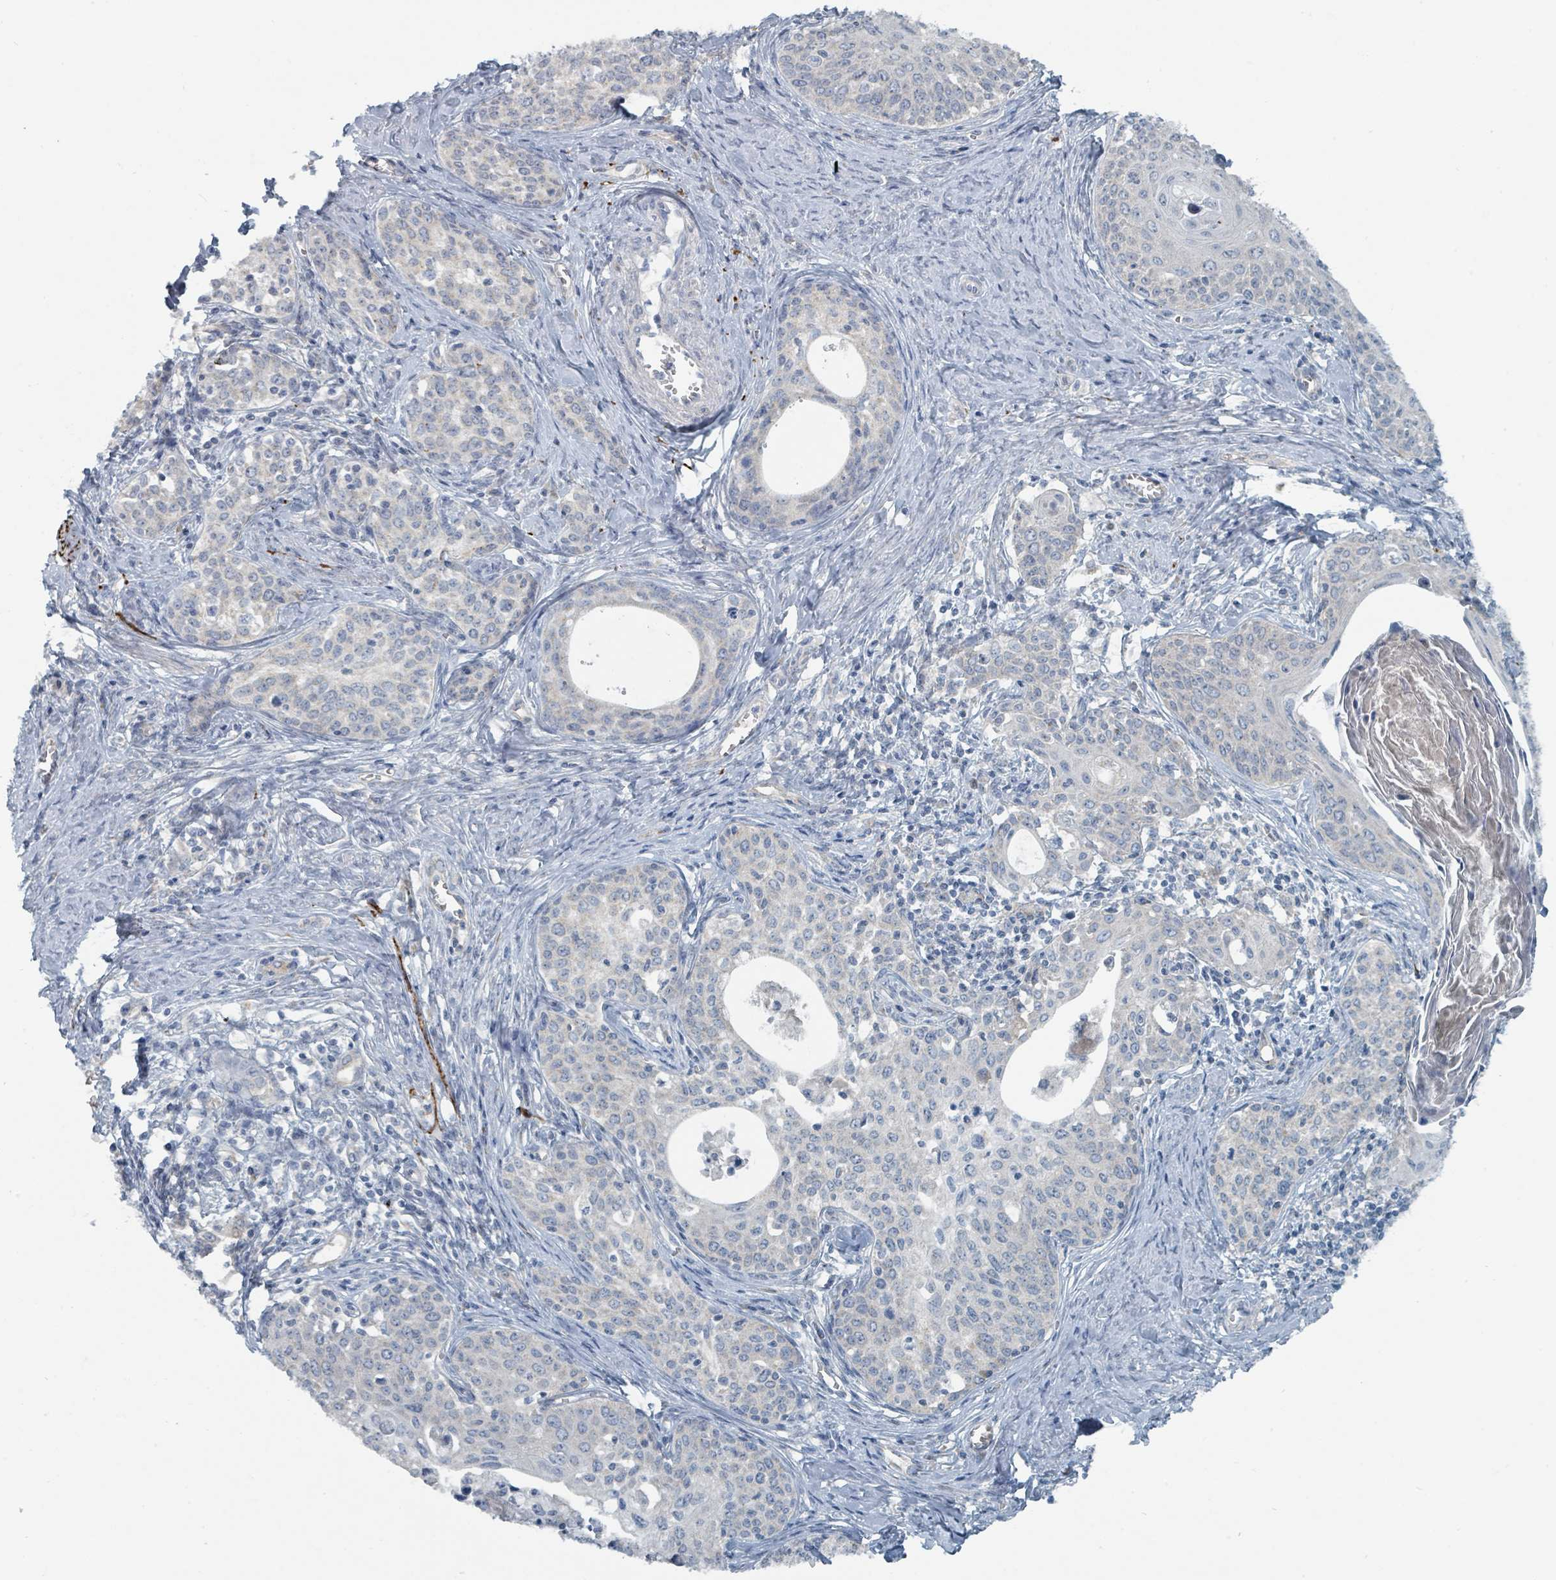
{"staining": {"intensity": "negative", "quantity": "none", "location": "none"}, "tissue": "cervical cancer", "cell_type": "Tumor cells", "image_type": "cancer", "snomed": [{"axis": "morphology", "description": "Squamous cell carcinoma, NOS"}, {"axis": "morphology", "description": "Adenocarcinoma, NOS"}, {"axis": "topography", "description": "Cervix"}], "caption": "Squamous cell carcinoma (cervical) stained for a protein using IHC shows no staining tumor cells.", "gene": "RASA4", "patient": {"sex": "female", "age": 52}}